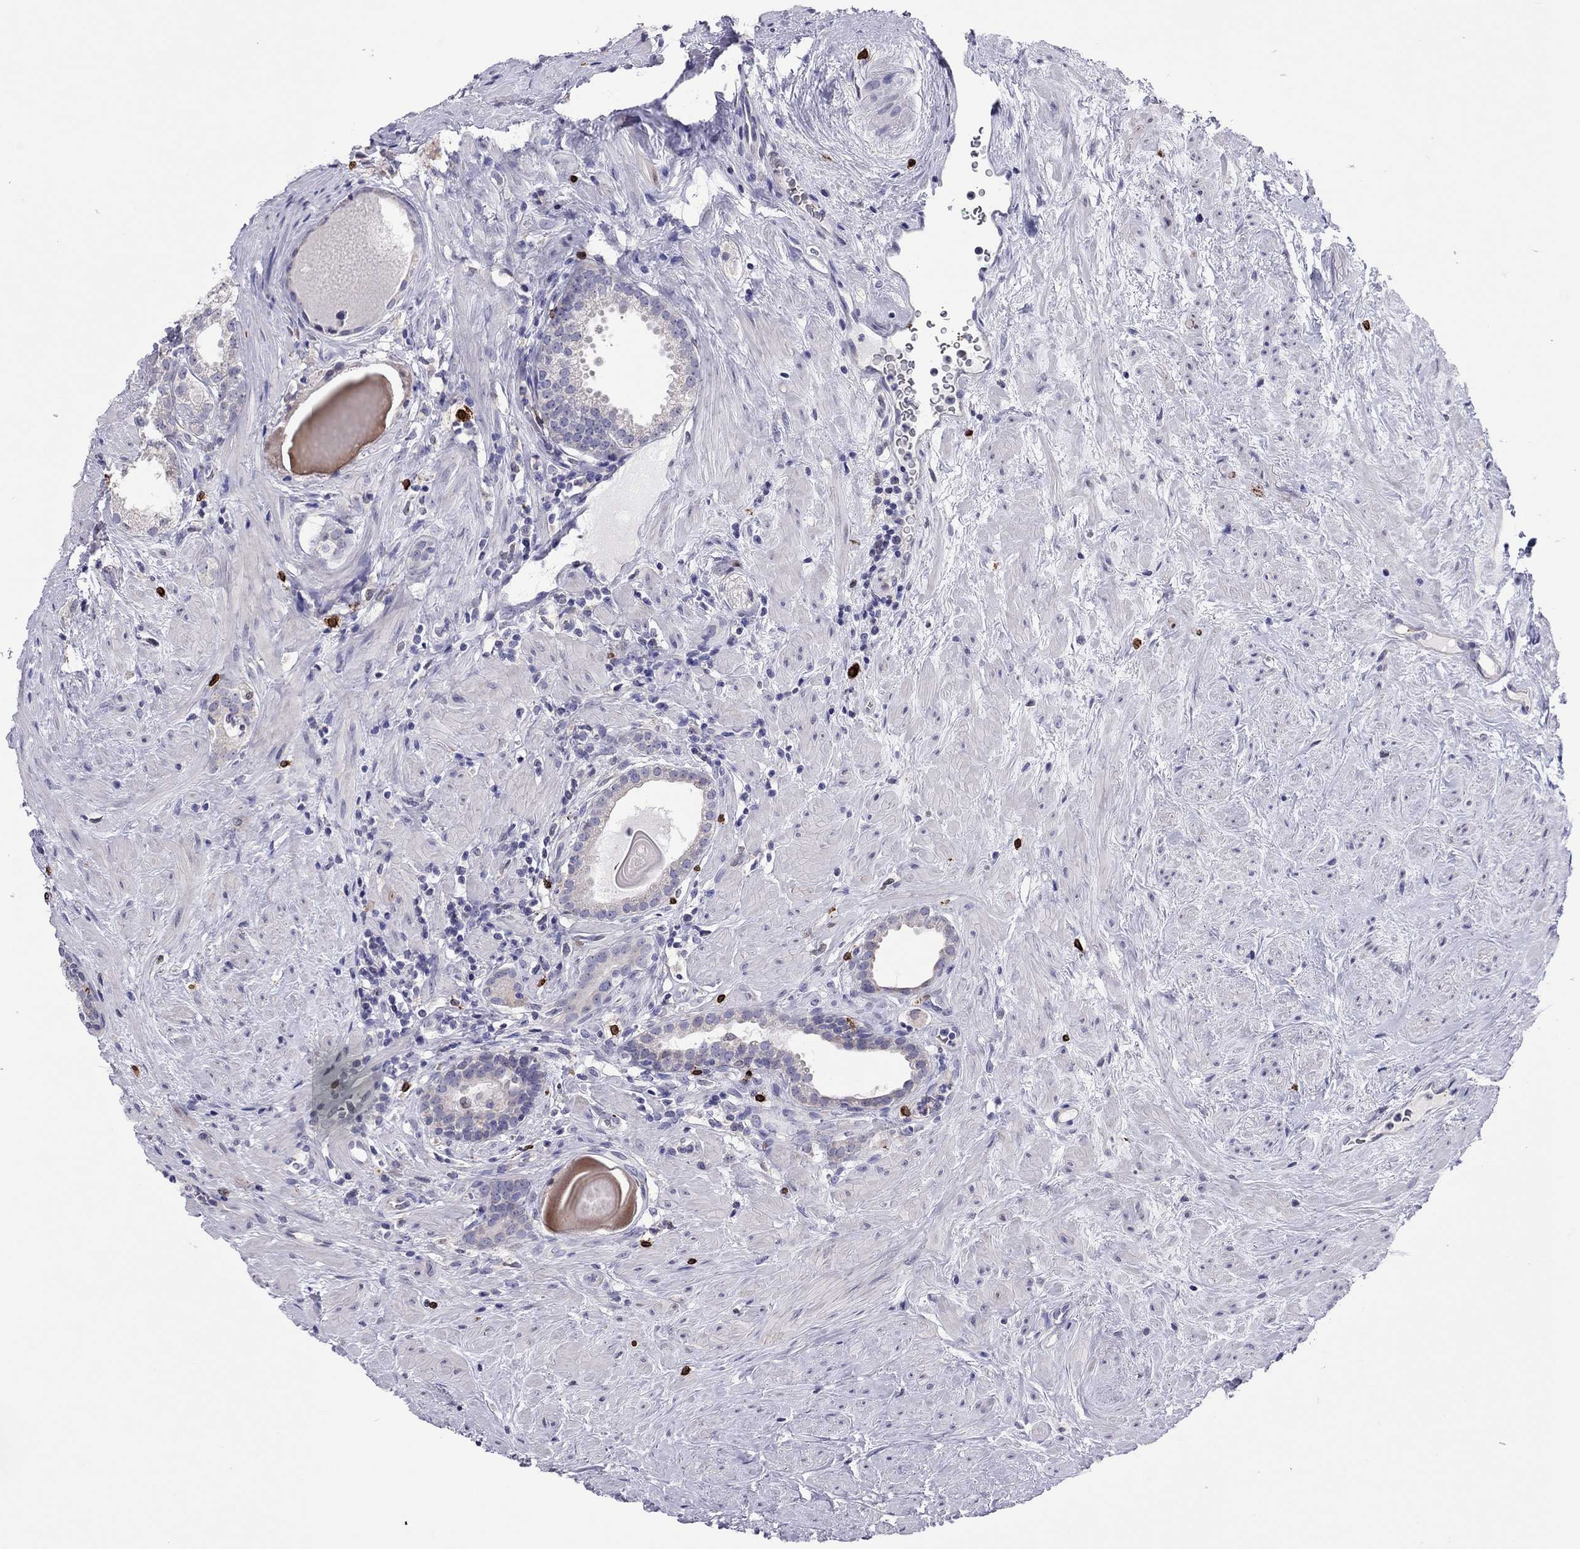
{"staining": {"intensity": "negative", "quantity": "none", "location": "none"}, "tissue": "prostate cancer", "cell_type": "Tumor cells", "image_type": "cancer", "snomed": [{"axis": "morphology", "description": "Adenocarcinoma, NOS"}, {"axis": "morphology", "description": "Adenocarcinoma, High grade"}, {"axis": "topography", "description": "Prostate"}], "caption": "This is an immunohistochemistry (IHC) image of adenocarcinoma (prostate). There is no positivity in tumor cells.", "gene": "ADORA2A", "patient": {"sex": "male", "age": 64}}